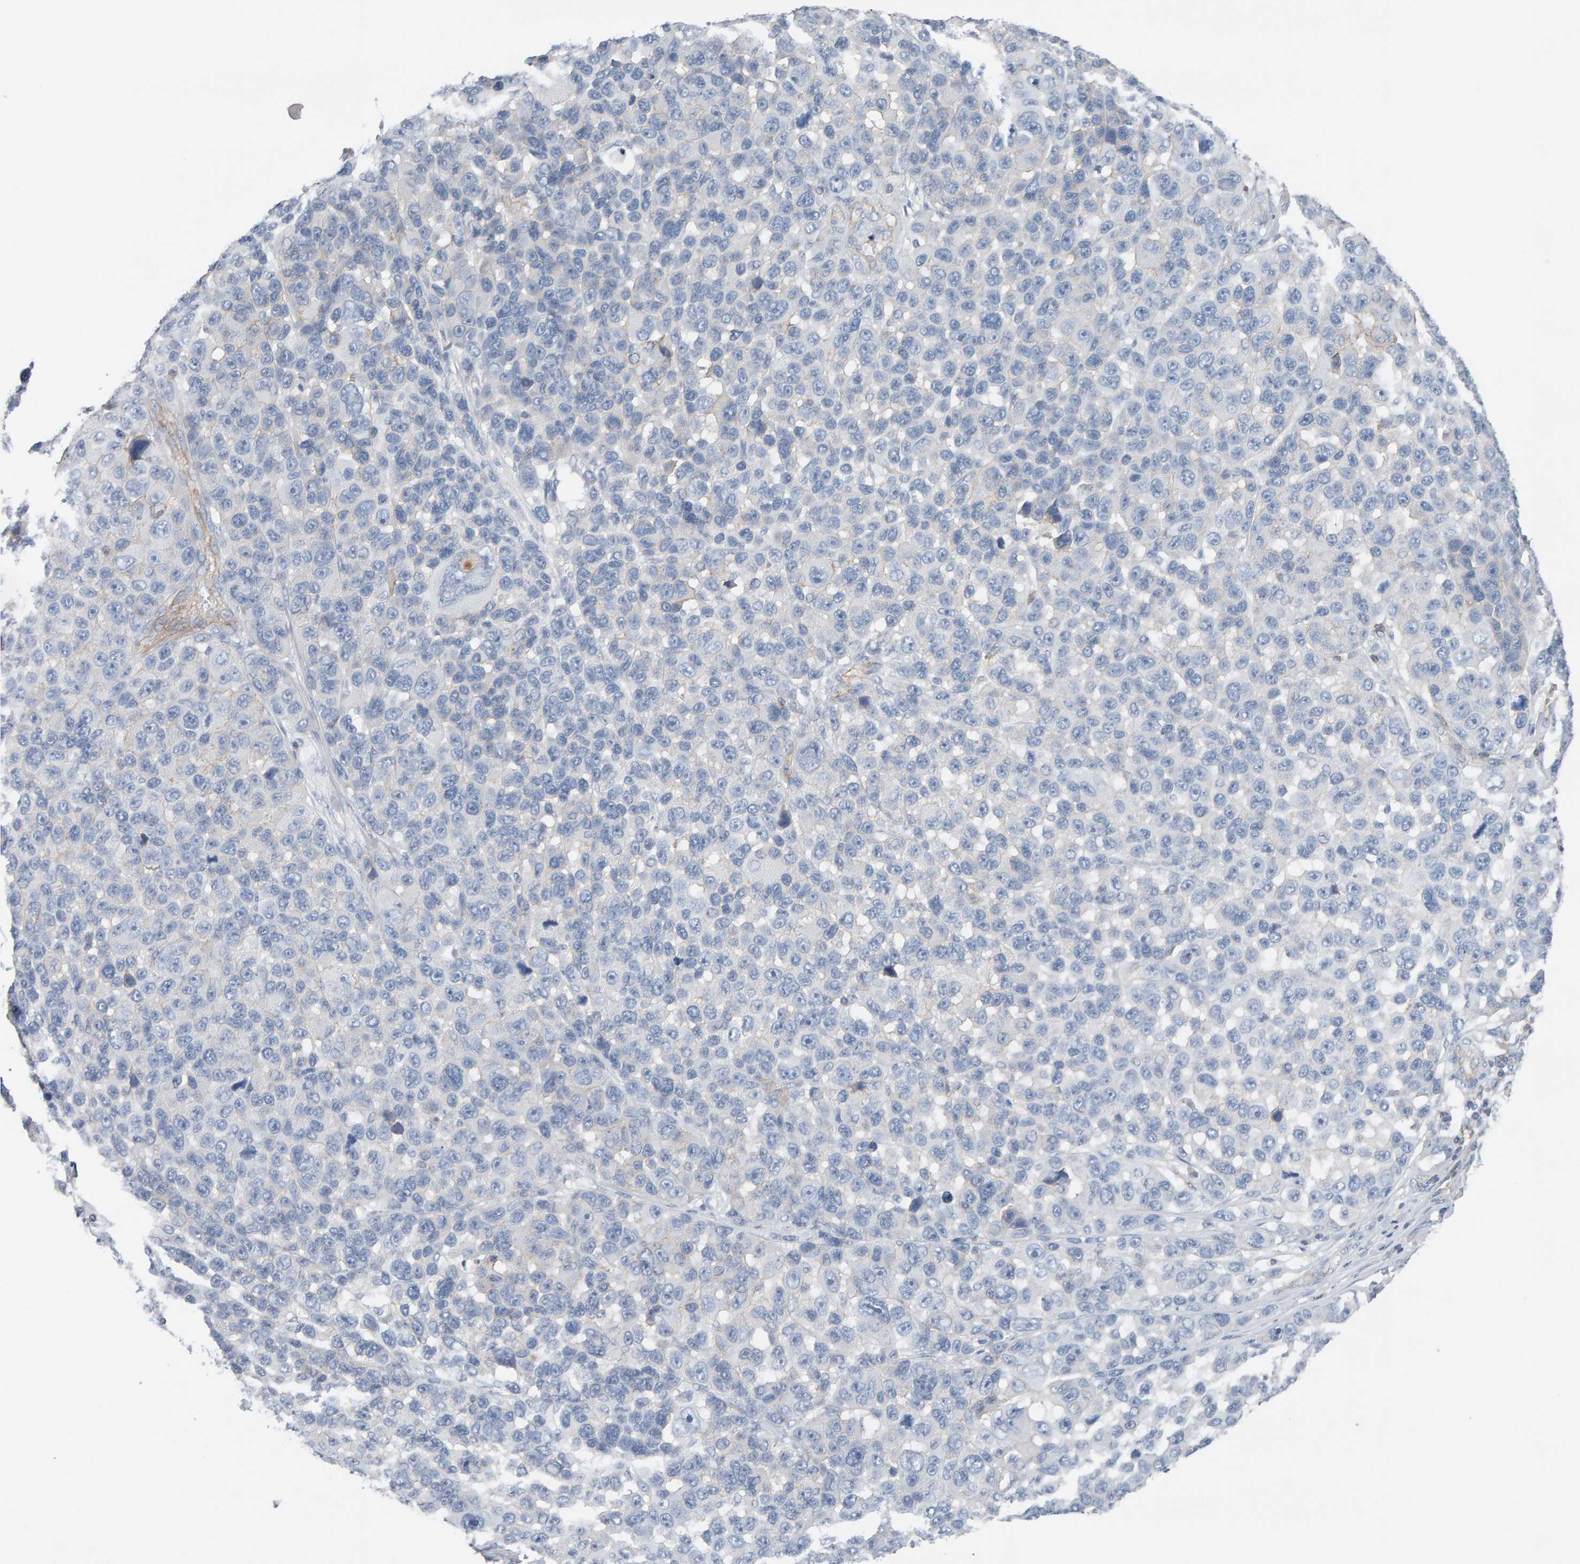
{"staining": {"intensity": "negative", "quantity": "none", "location": "none"}, "tissue": "melanoma", "cell_type": "Tumor cells", "image_type": "cancer", "snomed": [{"axis": "morphology", "description": "Malignant melanoma, NOS"}, {"axis": "topography", "description": "Skin"}], "caption": "Immunohistochemical staining of human malignant melanoma displays no significant positivity in tumor cells. (DAB immunohistochemistry (IHC) with hematoxylin counter stain).", "gene": "FYN", "patient": {"sex": "male", "age": 53}}